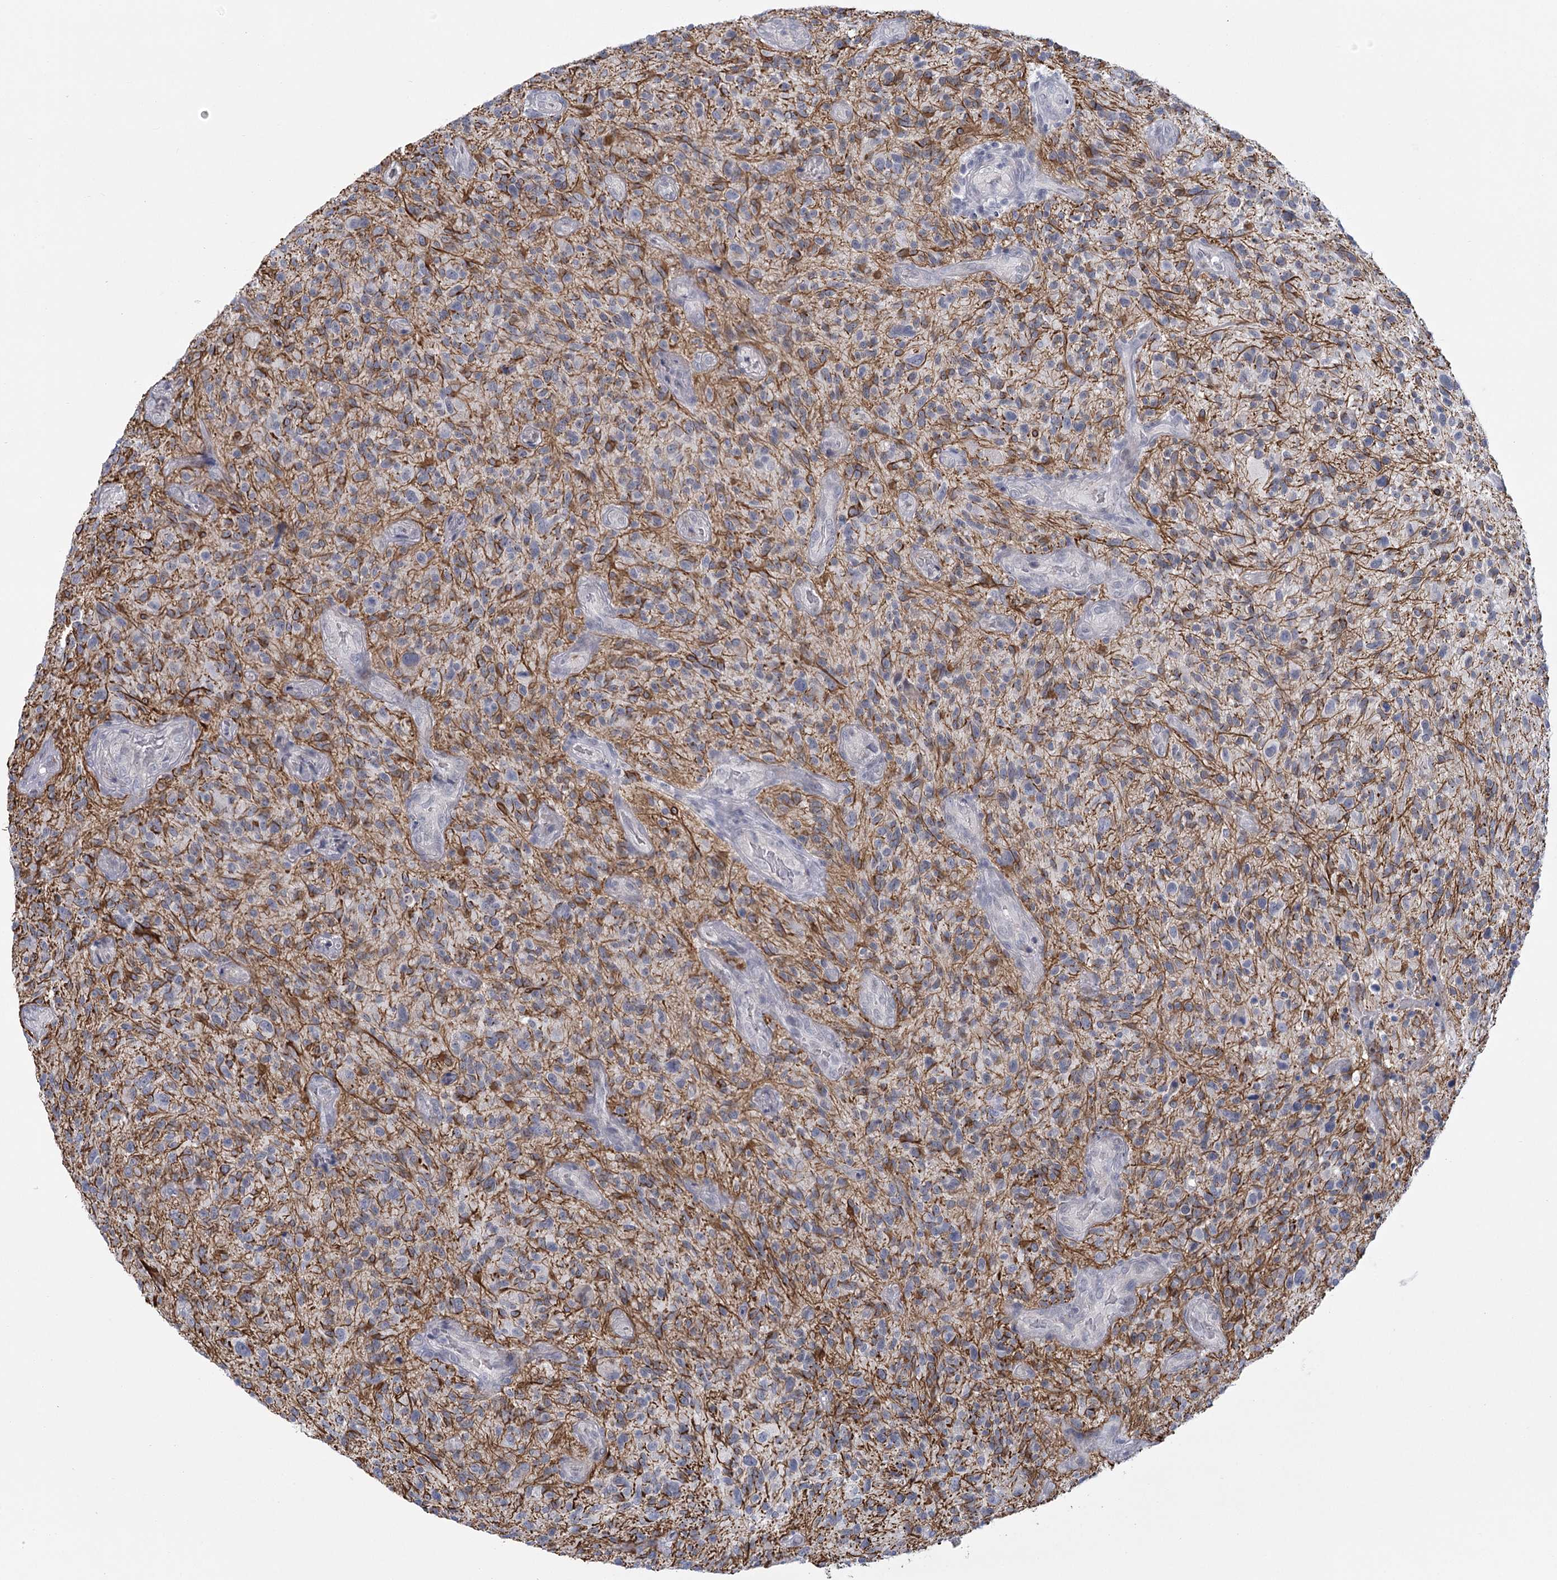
{"staining": {"intensity": "negative", "quantity": "none", "location": "none"}, "tissue": "glioma", "cell_type": "Tumor cells", "image_type": "cancer", "snomed": [{"axis": "morphology", "description": "Glioma, malignant, High grade"}, {"axis": "topography", "description": "Brain"}], "caption": "Tumor cells show no significant protein expression in glioma.", "gene": "FAM76B", "patient": {"sex": "male", "age": 47}}